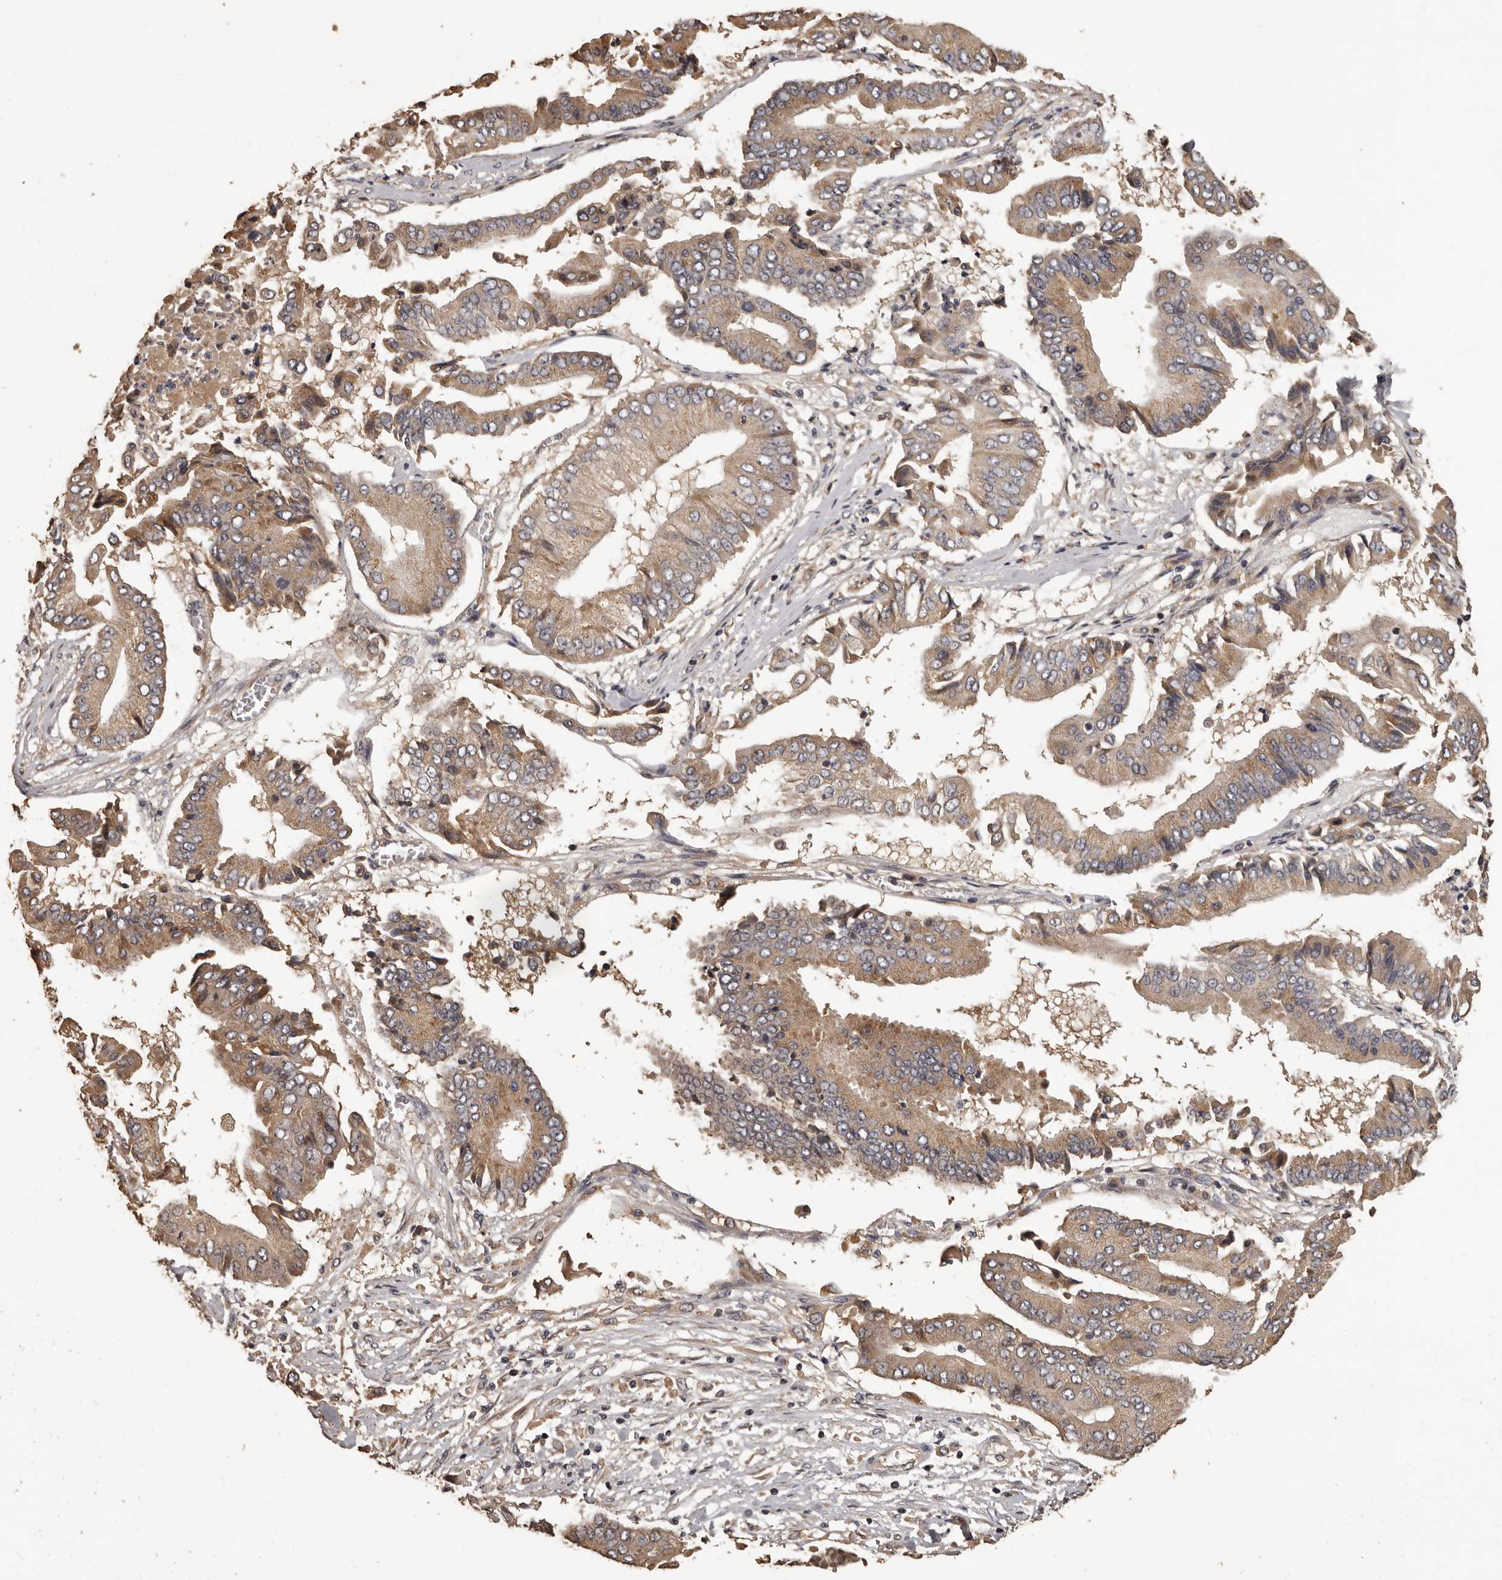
{"staining": {"intensity": "moderate", "quantity": ">75%", "location": "cytoplasmic/membranous"}, "tissue": "pancreatic cancer", "cell_type": "Tumor cells", "image_type": "cancer", "snomed": [{"axis": "morphology", "description": "Adenocarcinoma, NOS"}, {"axis": "topography", "description": "Pancreas"}], "caption": "Protein staining of pancreatic cancer tissue demonstrates moderate cytoplasmic/membranous expression in about >75% of tumor cells. (Brightfield microscopy of DAB IHC at high magnification).", "gene": "MGAT5", "patient": {"sex": "female", "age": 77}}